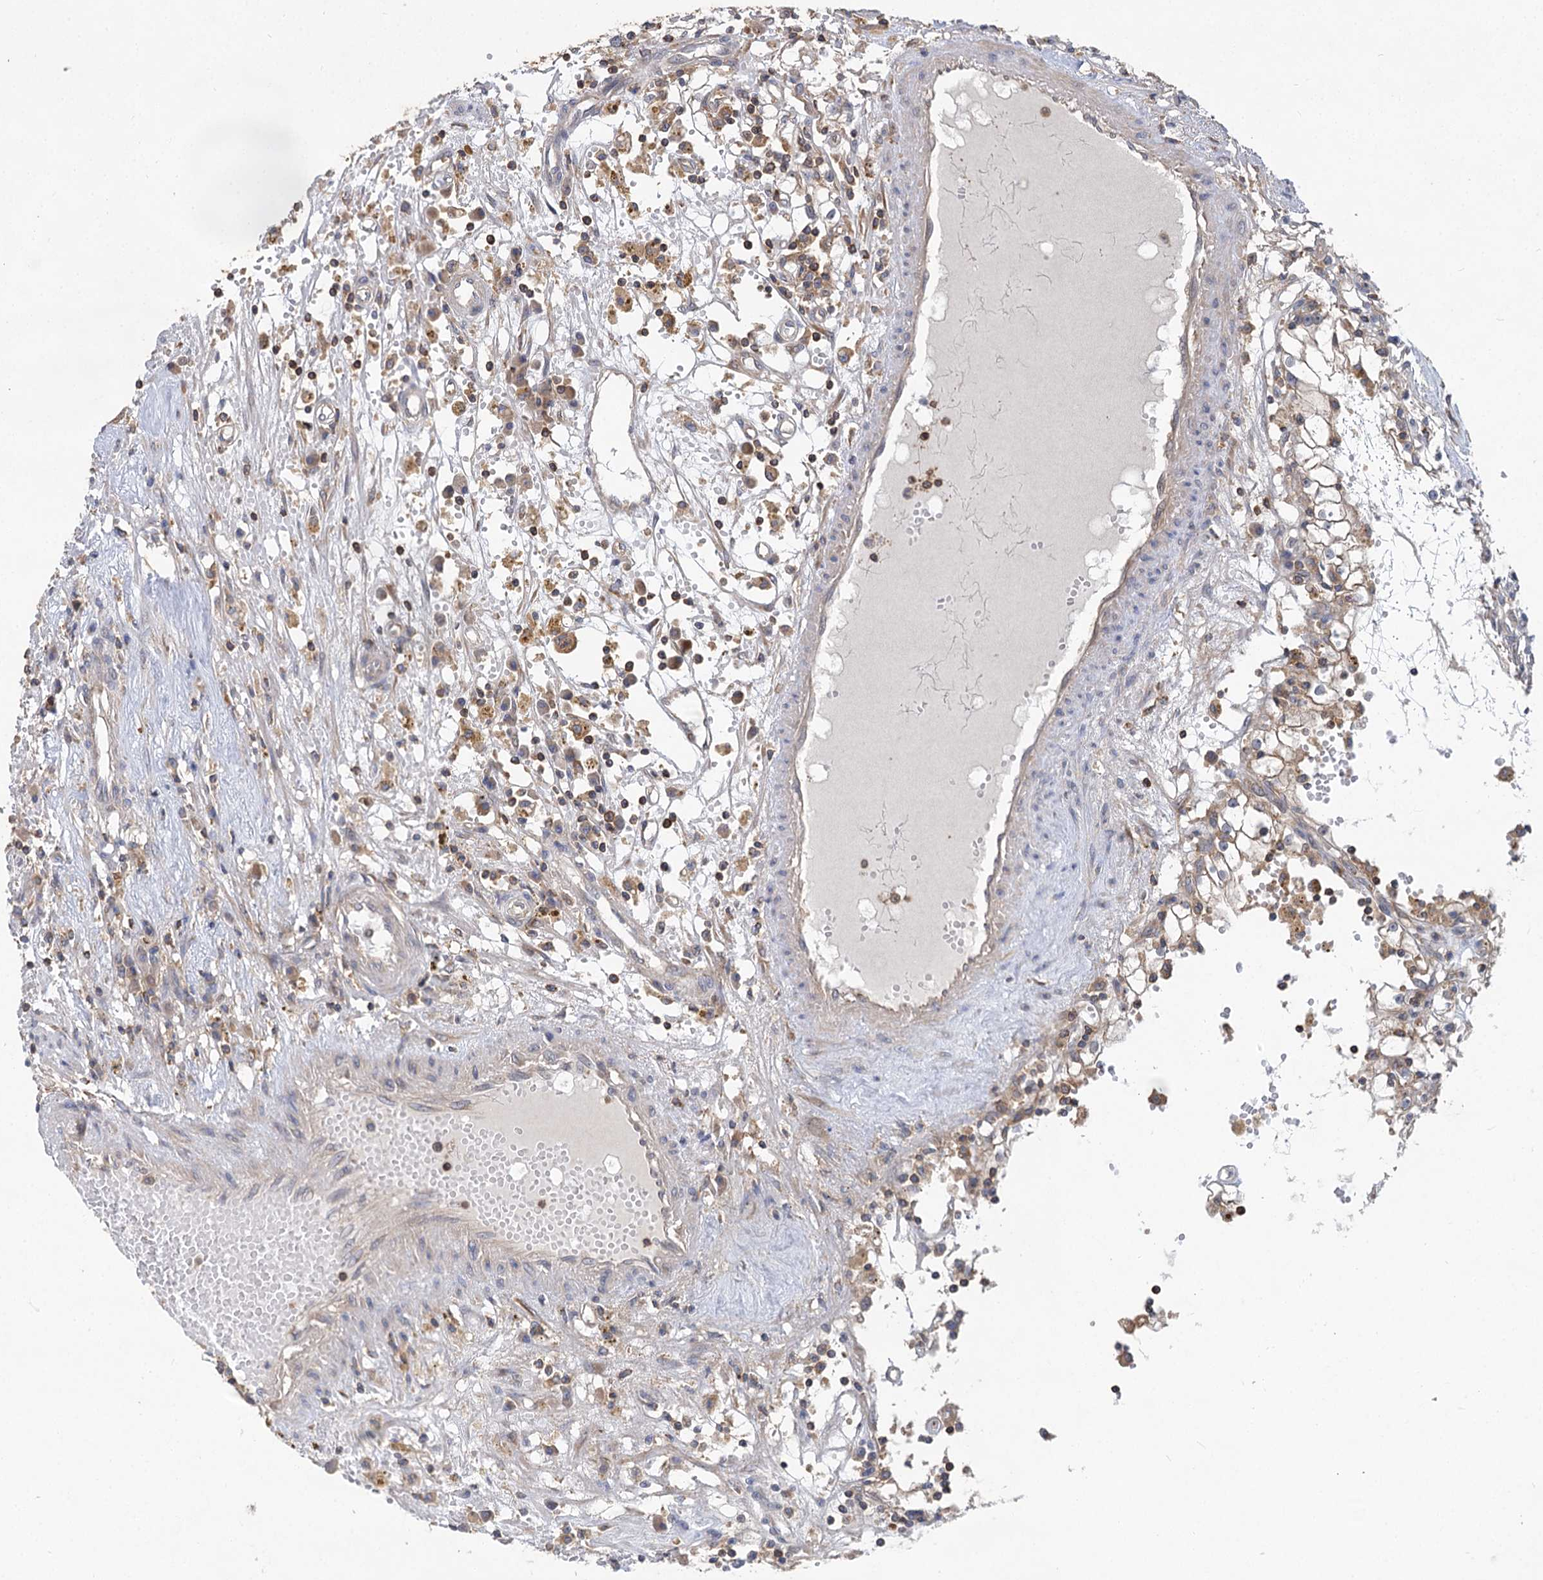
{"staining": {"intensity": "negative", "quantity": "none", "location": "none"}, "tissue": "renal cancer", "cell_type": "Tumor cells", "image_type": "cancer", "snomed": [{"axis": "morphology", "description": "Adenocarcinoma, NOS"}, {"axis": "topography", "description": "Kidney"}], "caption": "This is a micrograph of IHC staining of adenocarcinoma (renal), which shows no staining in tumor cells.", "gene": "PACS1", "patient": {"sex": "male", "age": 56}}